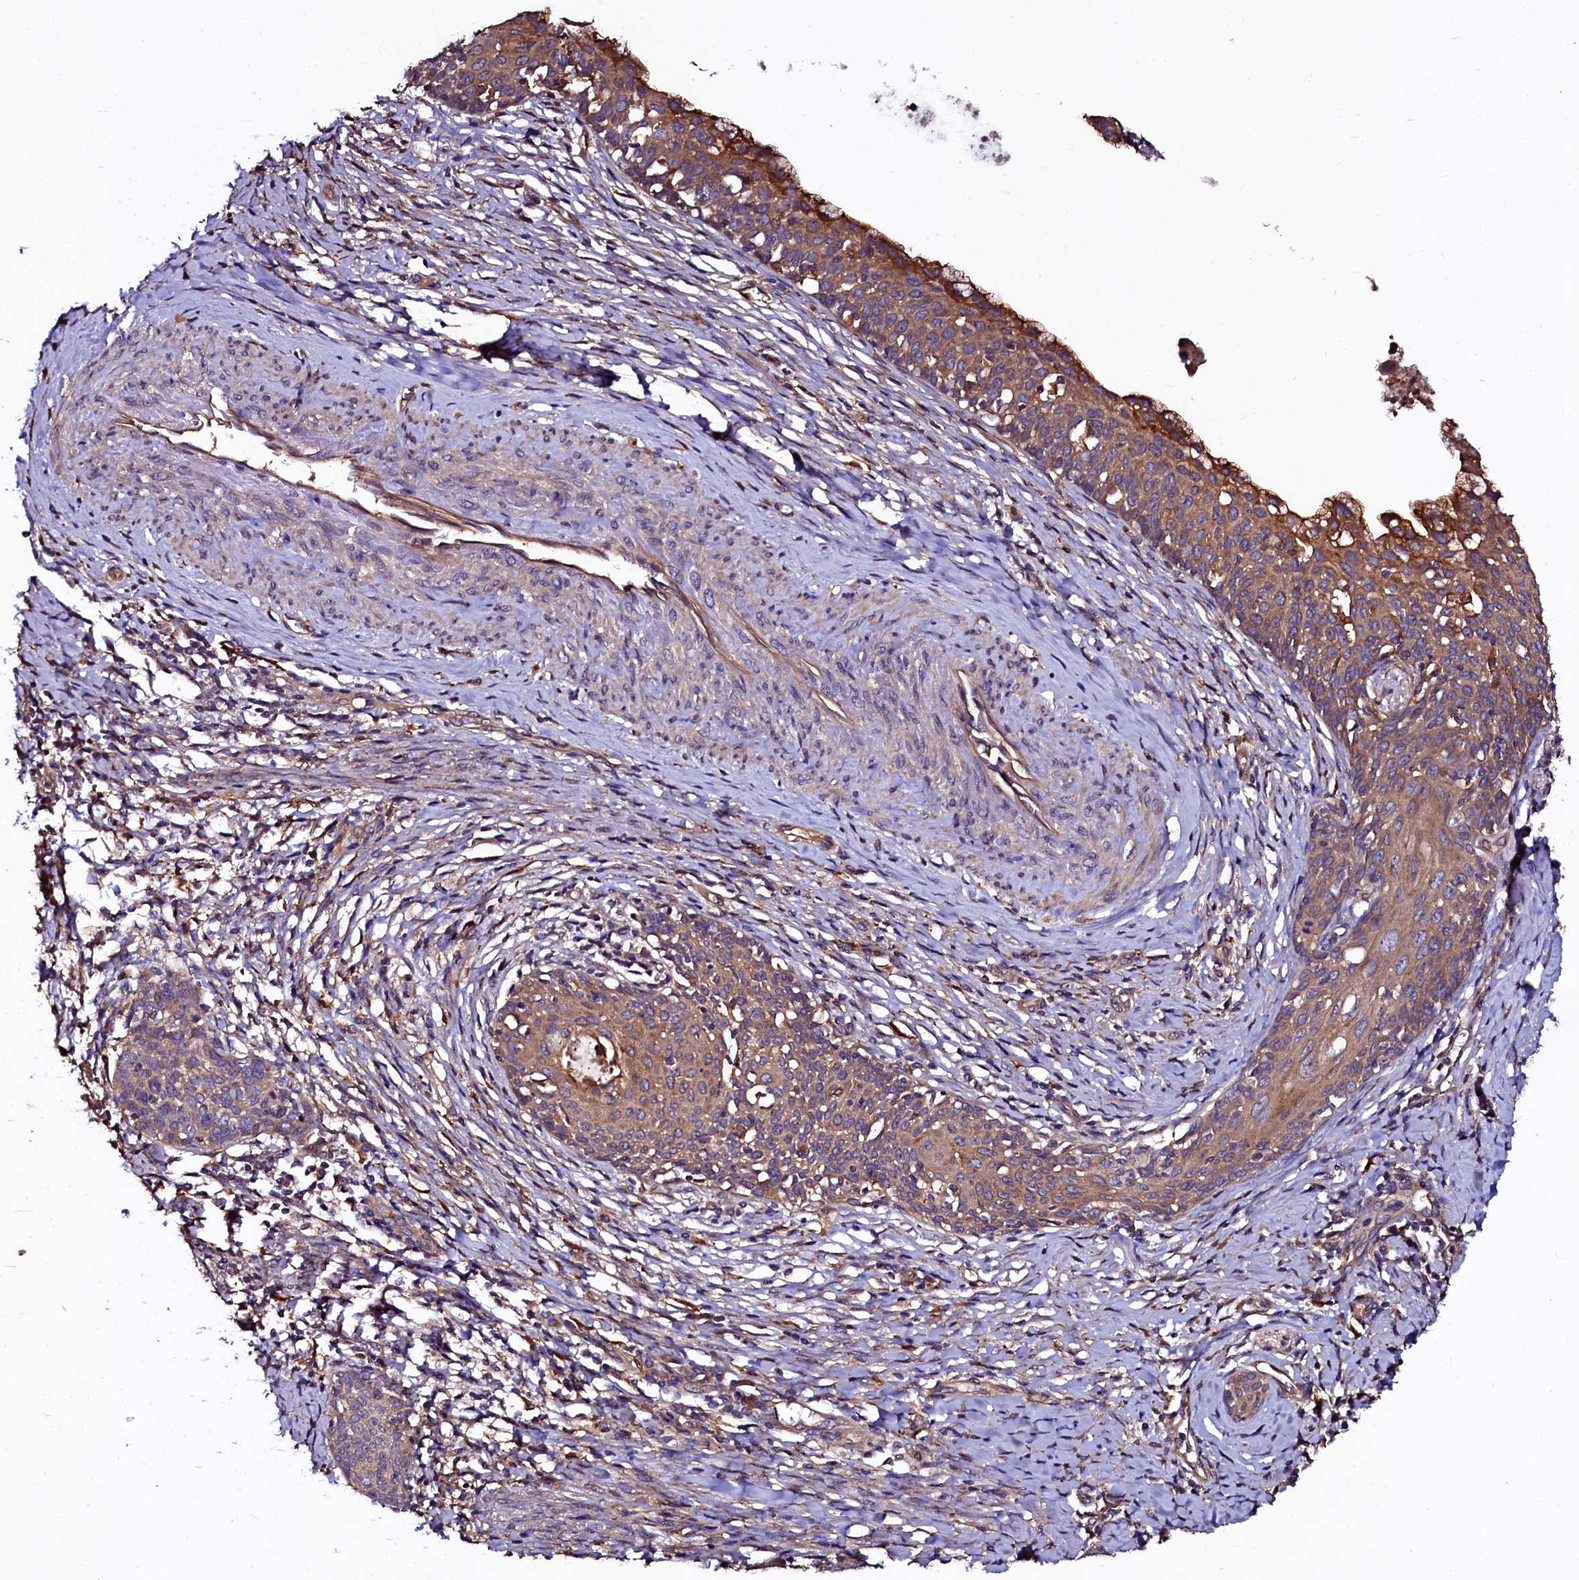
{"staining": {"intensity": "strong", "quantity": "25%-75%", "location": "cytoplasmic/membranous"}, "tissue": "cervical cancer", "cell_type": "Tumor cells", "image_type": "cancer", "snomed": [{"axis": "morphology", "description": "Squamous cell carcinoma, NOS"}, {"axis": "topography", "description": "Cervix"}], "caption": "Brown immunohistochemical staining in human cervical cancer demonstrates strong cytoplasmic/membranous positivity in approximately 25%-75% of tumor cells.", "gene": "APPL2", "patient": {"sex": "female", "age": 52}}